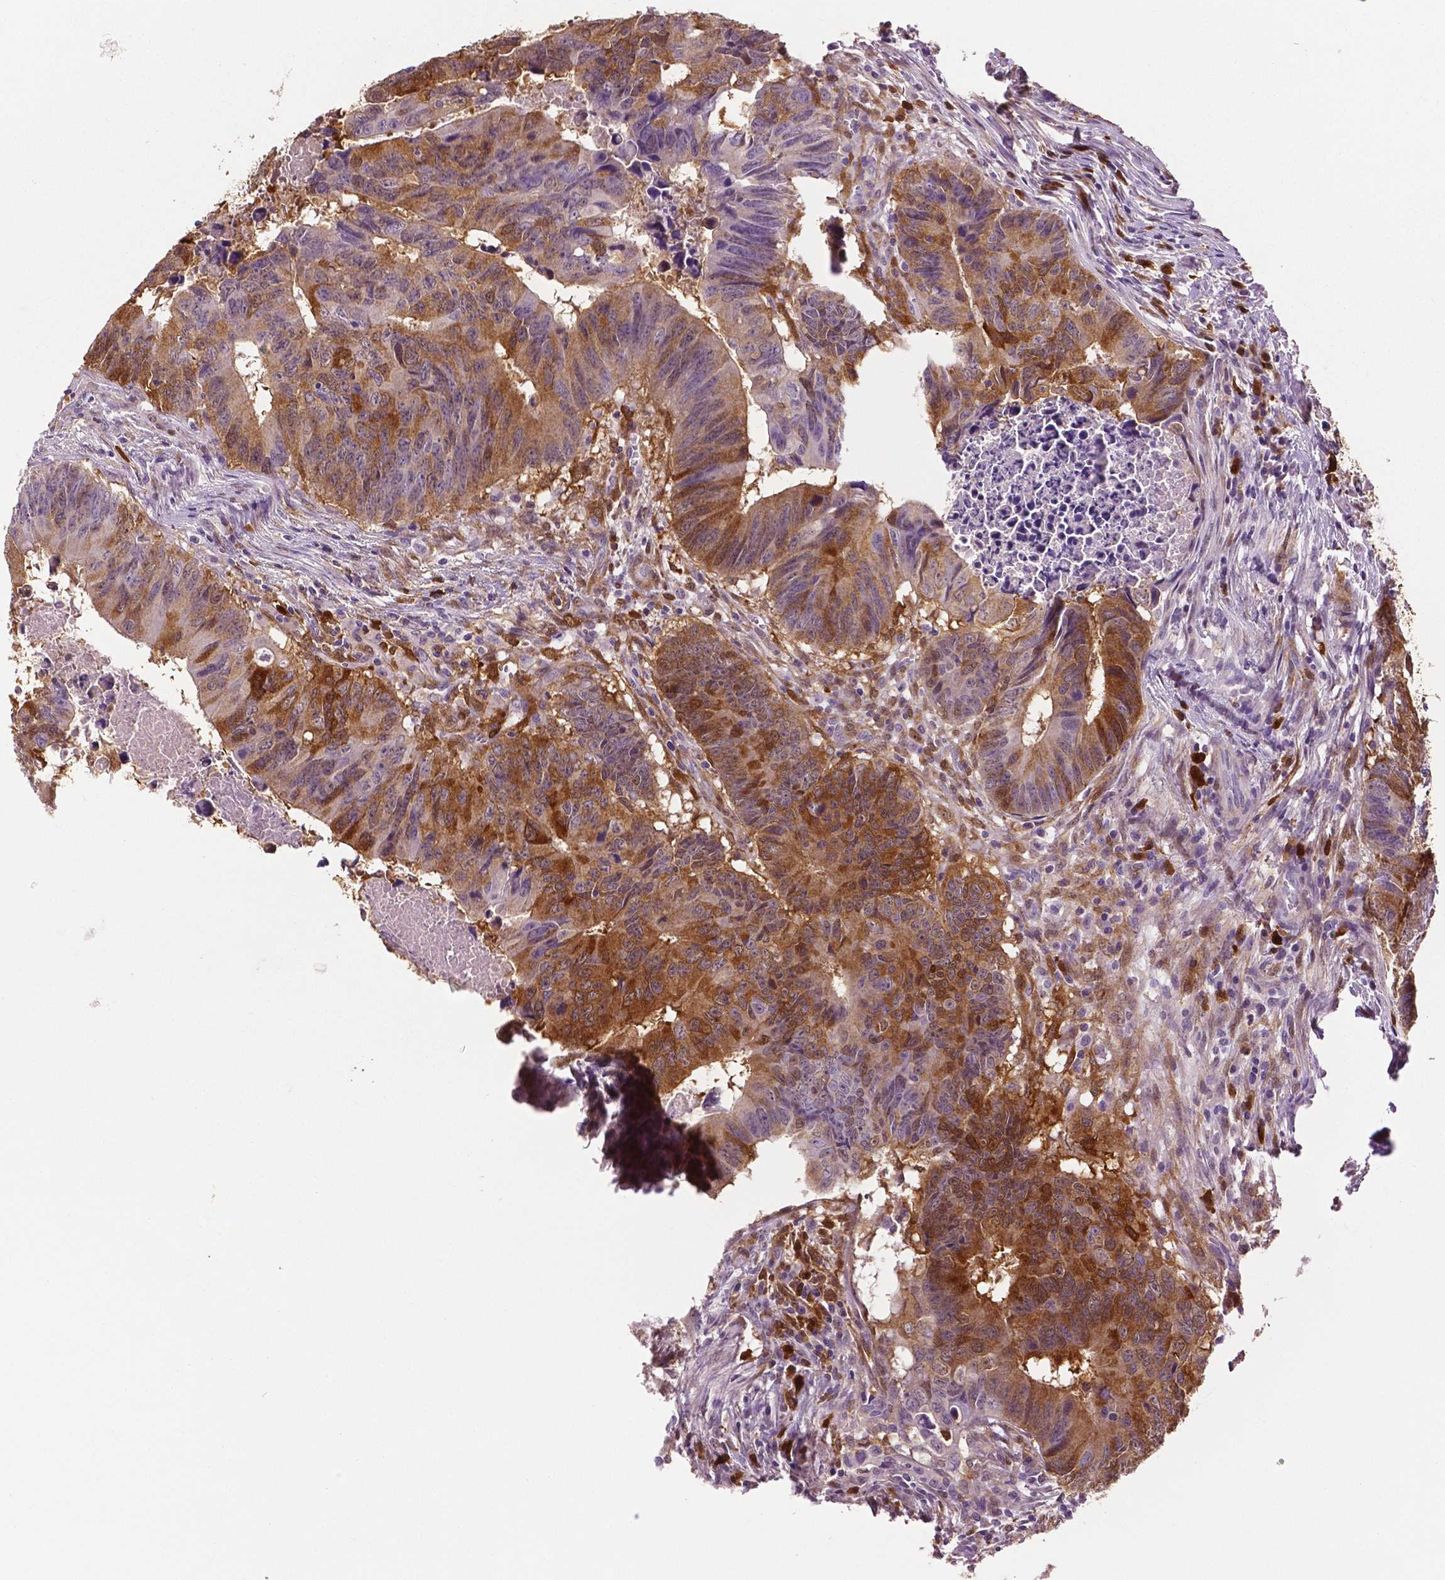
{"staining": {"intensity": "moderate", "quantity": "25%-75%", "location": "cytoplasmic/membranous"}, "tissue": "colorectal cancer", "cell_type": "Tumor cells", "image_type": "cancer", "snomed": [{"axis": "morphology", "description": "Adenocarcinoma, NOS"}, {"axis": "topography", "description": "Colon"}], "caption": "Immunohistochemical staining of human colorectal cancer (adenocarcinoma) reveals medium levels of moderate cytoplasmic/membranous protein positivity in about 25%-75% of tumor cells.", "gene": "PHGDH", "patient": {"sex": "female", "age": 82}}